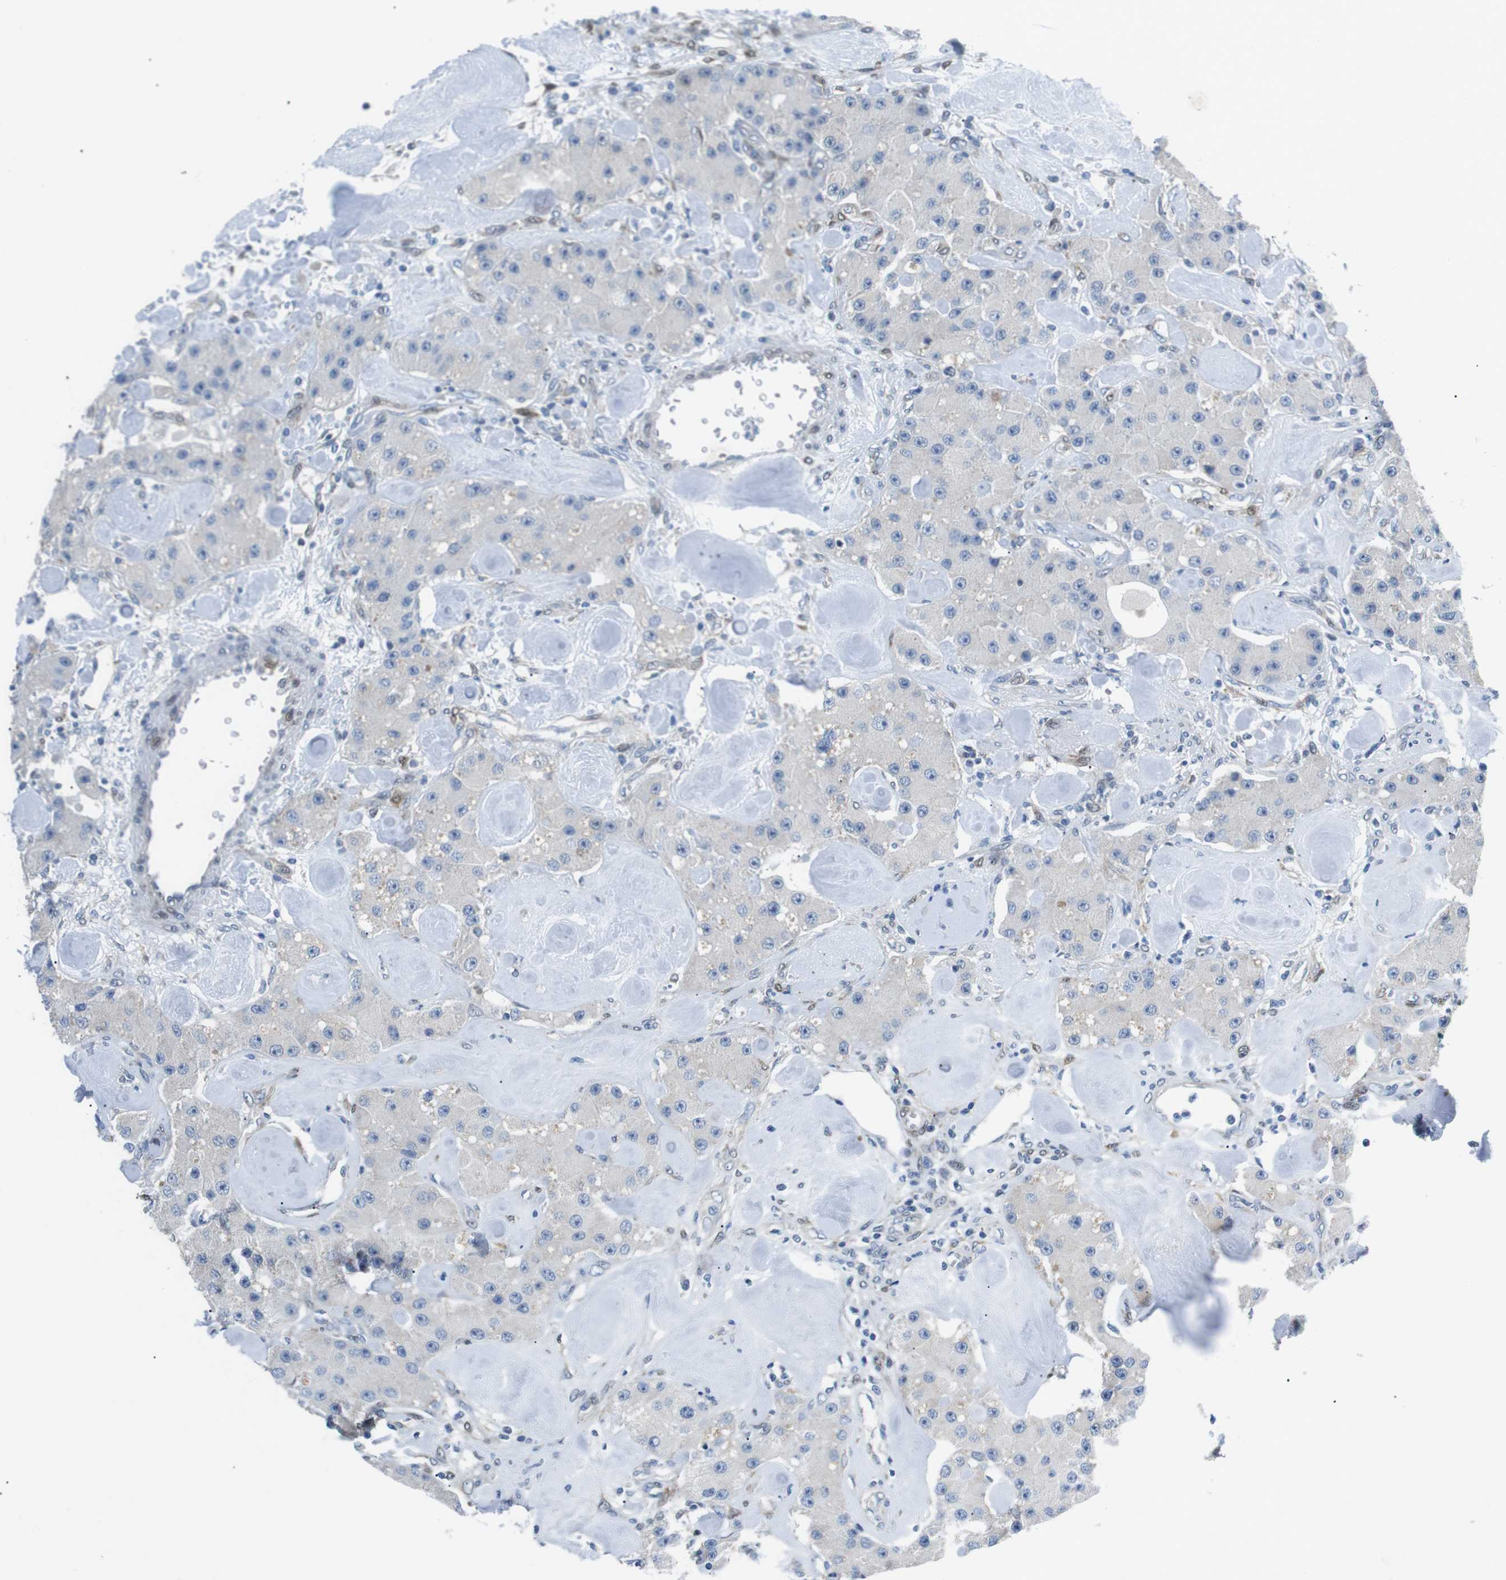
{"staining": {"intensity": "negative", "quantity": "none", "location": "none"}, "tissue": "carcinoid", "cell_type": "Tumor cells", "image_type": "cancer", "snomed": [{"axis": "morphology", "description": "Carcinoid, malignant, NOS"}, {"axis": "topography", "description": "Pancreas"}], "caption": "This is a photomicrograph of immunohistochemistry staining of carcinoid (malignant), which shows no expression in tumor cells.", "gene": "PHLDA1", "patient": {"sex": "male", "age": 41}}